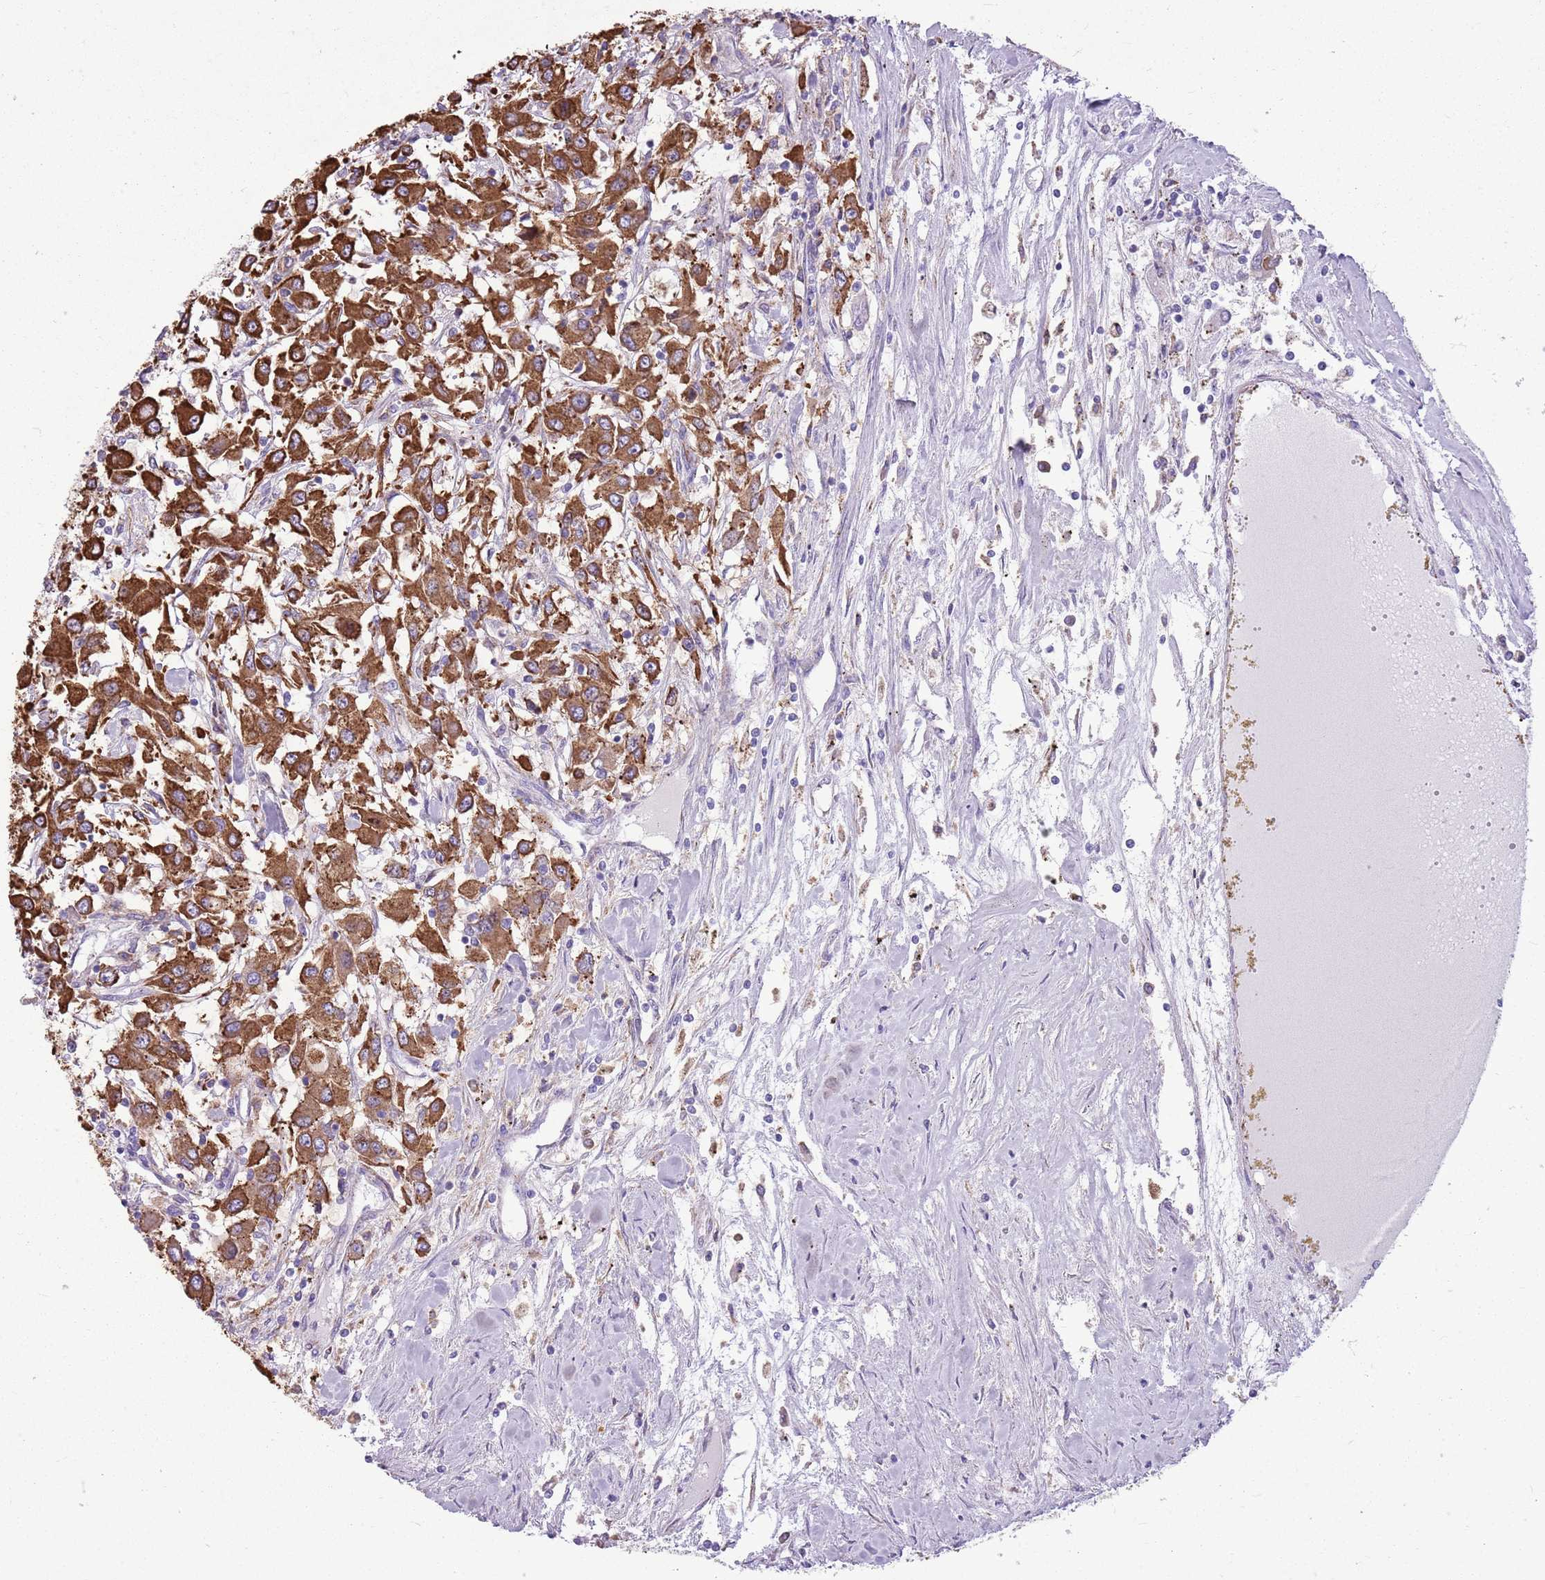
{"staining": {"intensity": "strong", "quantity": ">75%", "location": "cytoplasmic/membranous"}, "tissue": "renal cancer", "cell_type": "Tumor cells", "image_type": "cancer", "snomed": [{"axis": "morphology", "description": "Adenocarcinoma, NOS"}, {"axis": "topography", "description": "Kidney"}], "caption": "This image exhibits adenocarcinoma (renal) stained with immunohistochemistry to label a protein in brown. The cytoplasmic/membranous of tumor cells show strong positivity for the protein. Nuclei are counter-stained blue.", "gene": "KCTD19", "patient": {"sex": "female", "age": 67}}